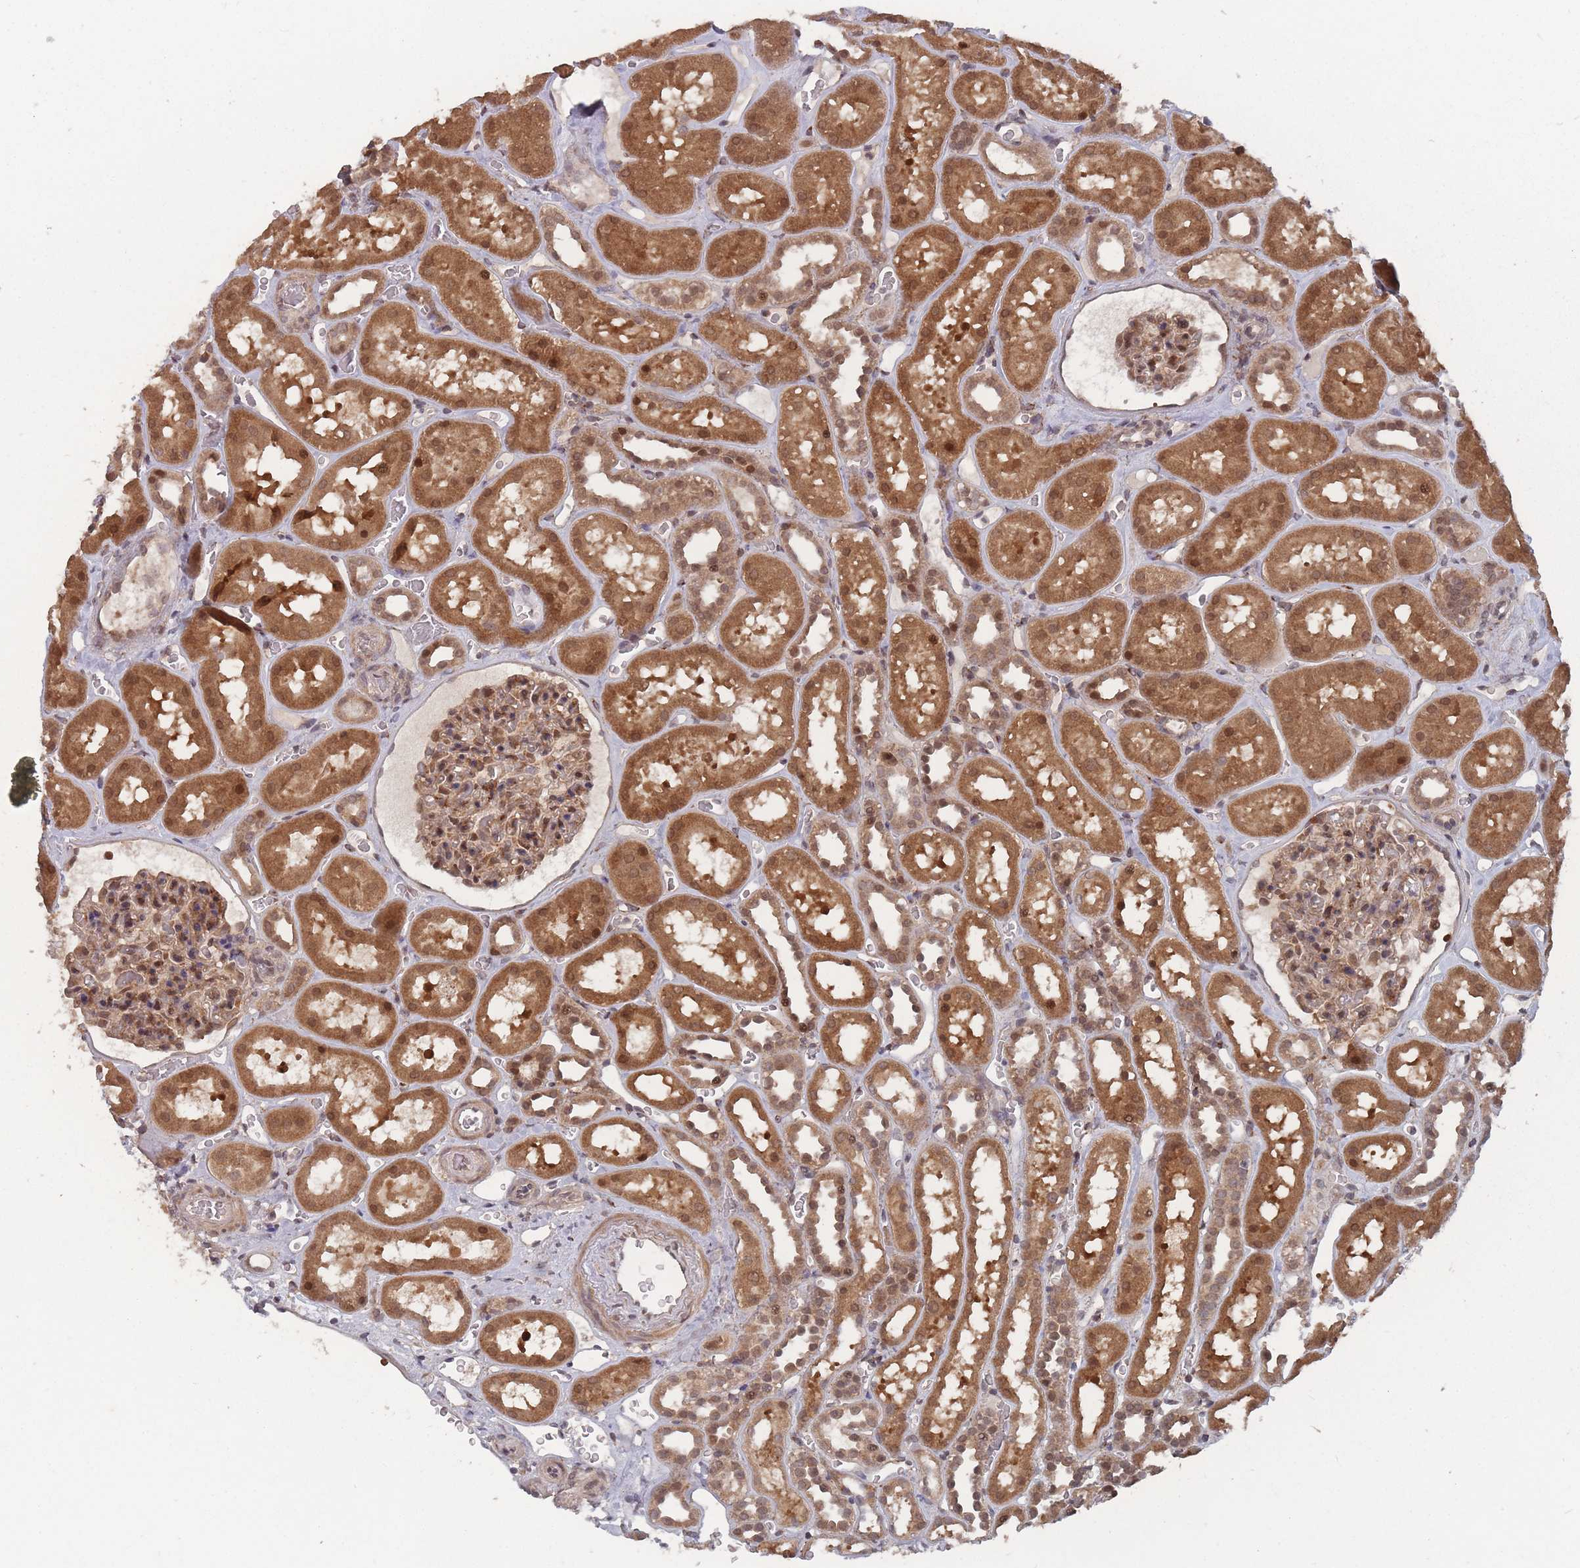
{"staining": {"intensity": "moderate", "quantity": ">75%", "location": "cytoplasmic/membranous,nuclear"}, "tissue": "kidney", "cell_type": "Cells in glomeruli", "image_type": "normal", "snomed": [{"axis": "morphology", "description": "Normal tissue, NOS"}, {"axis": "topography", "description": "Kidney"}], "caption": "Brown immunohistochemical staining in normal human kidney demonstrates moderate cytoplasmic/membranous,nuclear expression in about >75% of cells in glomeruli.", "gene": "CNTRL", "patient": {"sex": "female", "age": 41}}